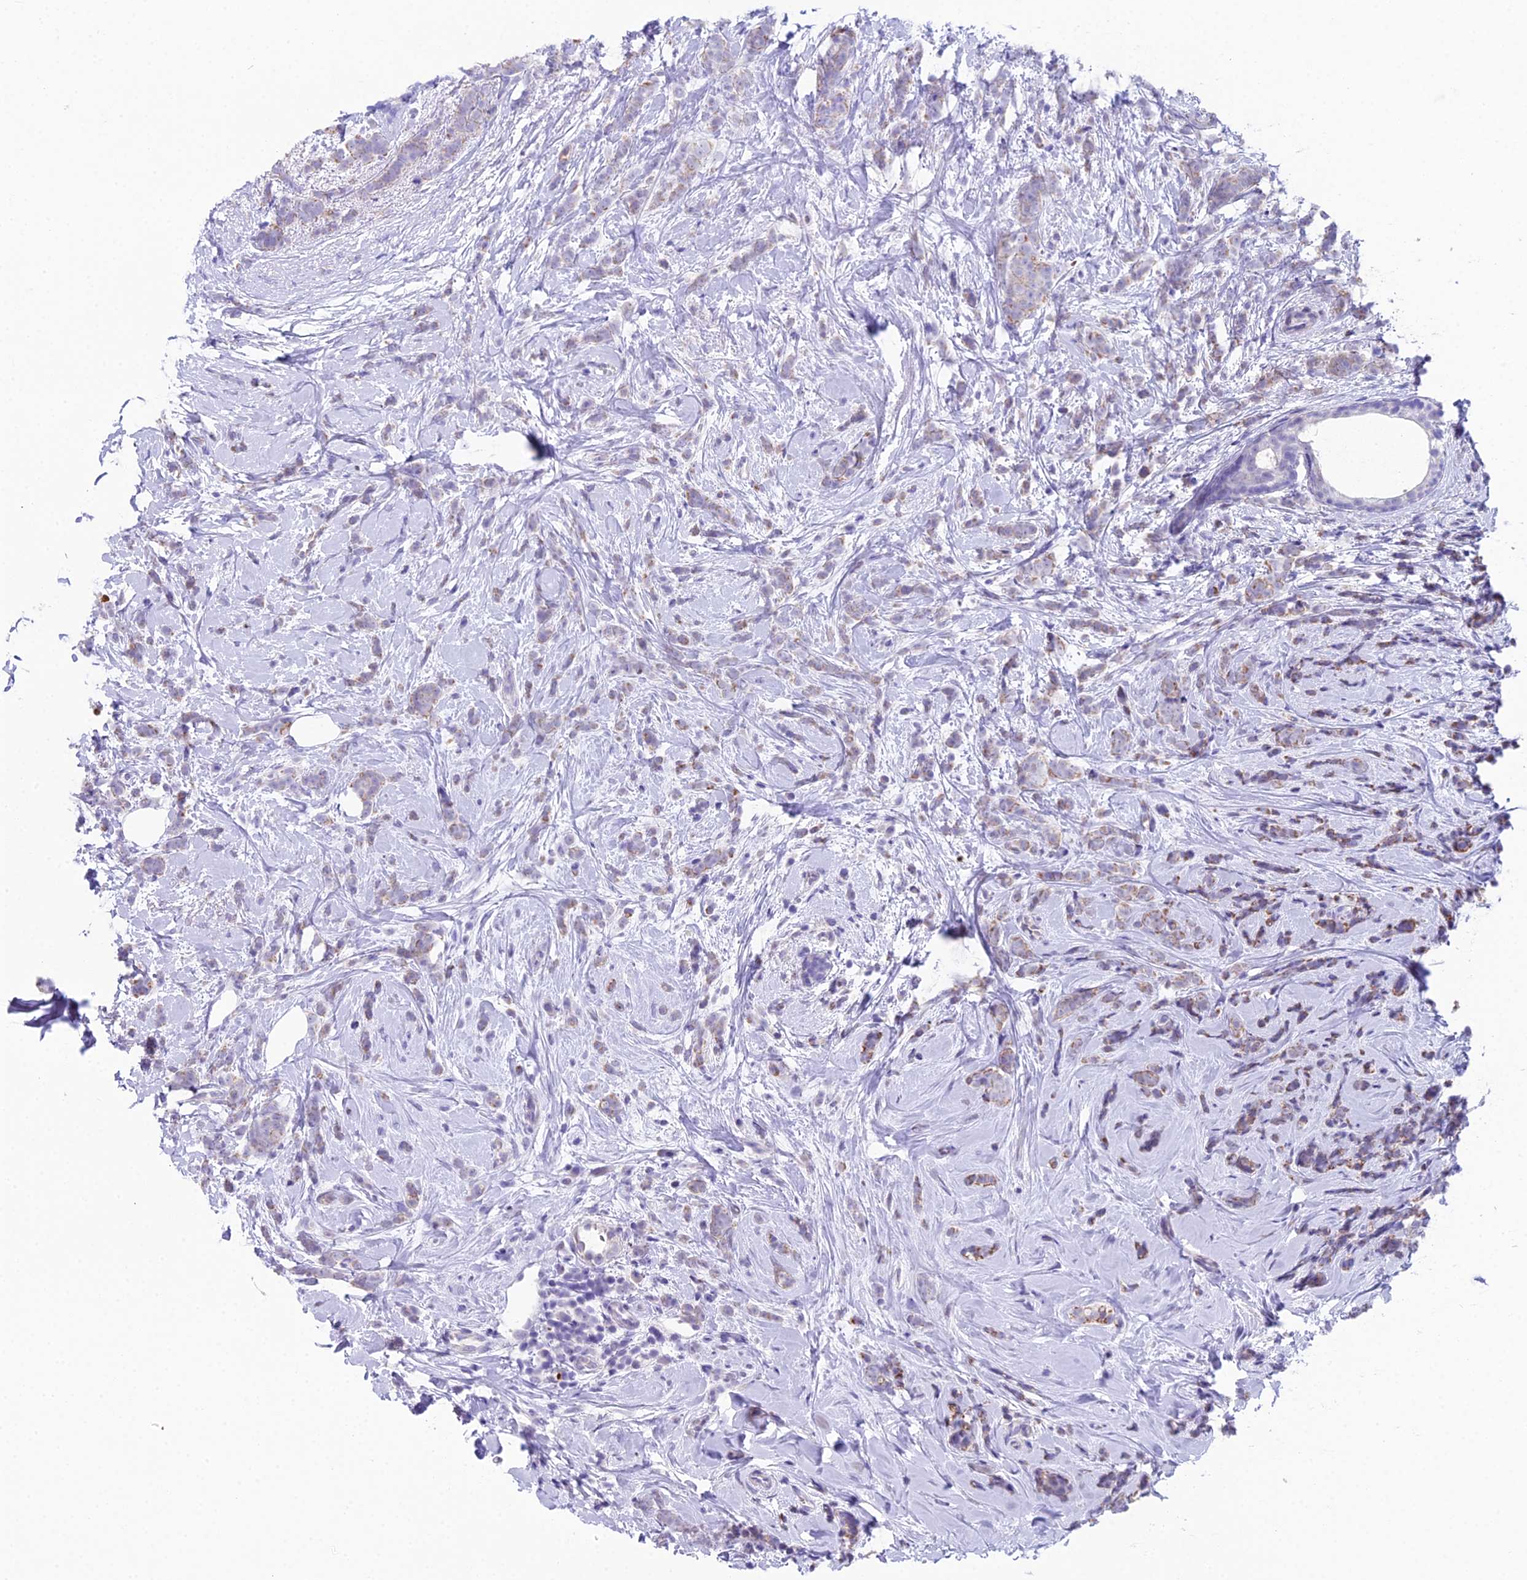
{"staining": {"intensity": "moderate", "quantity": "<25%", "location": "cytoplasmic/membranous"}, "tissue": "breast cancer", "cell_type": "Tumor cells", "image_type": "cancer", "snomed": [{"axis": "morphology", "description": "Lobular carcinoma"}, {"axis": "topography", "description": "Breast"}], "caption": "Immunohistochemistry (IHC) staining of breast cancer, which shows low levels of moderate cytoplasmic/membranous staining in about <25% of tumor cells indicating moderate cytoplasmic/membranous protein expression. The staining was performed using DAB (brown) for protein detection and nuclei were counterstained in hematoxylin (blue).", "gene": "CC2D2A", "patient": {"sex": "female", "age": 58}}